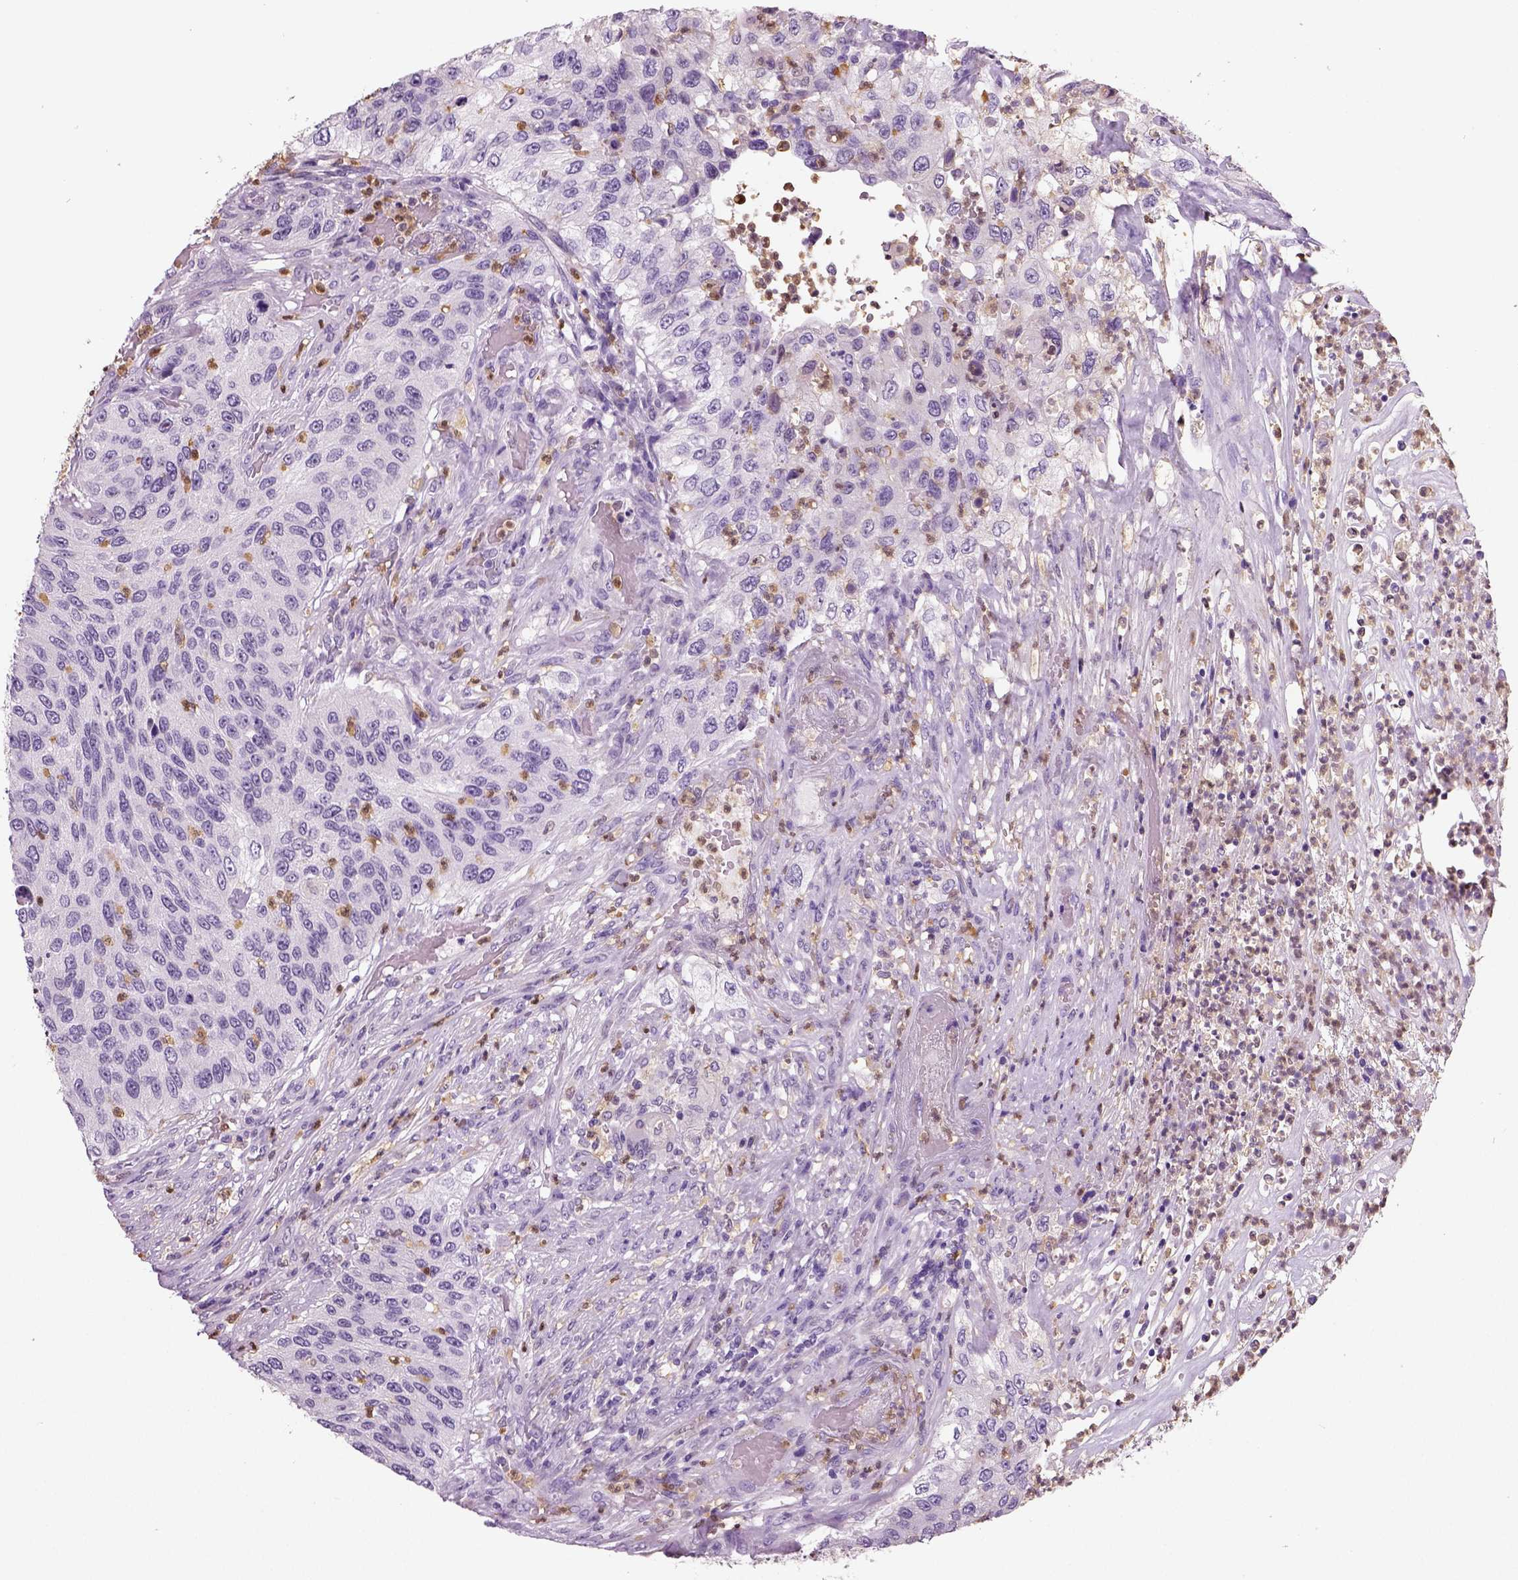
{"staining": {"intensity": "negative", "quantity": "none", "location": "none"}, "tissue": "urothelial cancer", "cell_type": "Tumor cells", "image_type": "cancer", "snomed": [{"axis": "morphology", "description": "Urothelial carcinoma, High grade"}, {"axis": "topography", "description": "Urinary bladder"}], "caption": "IHC image of human urothelial carcinoma (high-grade) stained for a protein (brown), which displays no expression in tumor cells.", "gene": "NECAB2", "patient": {"sex": "female", "age": 60}}